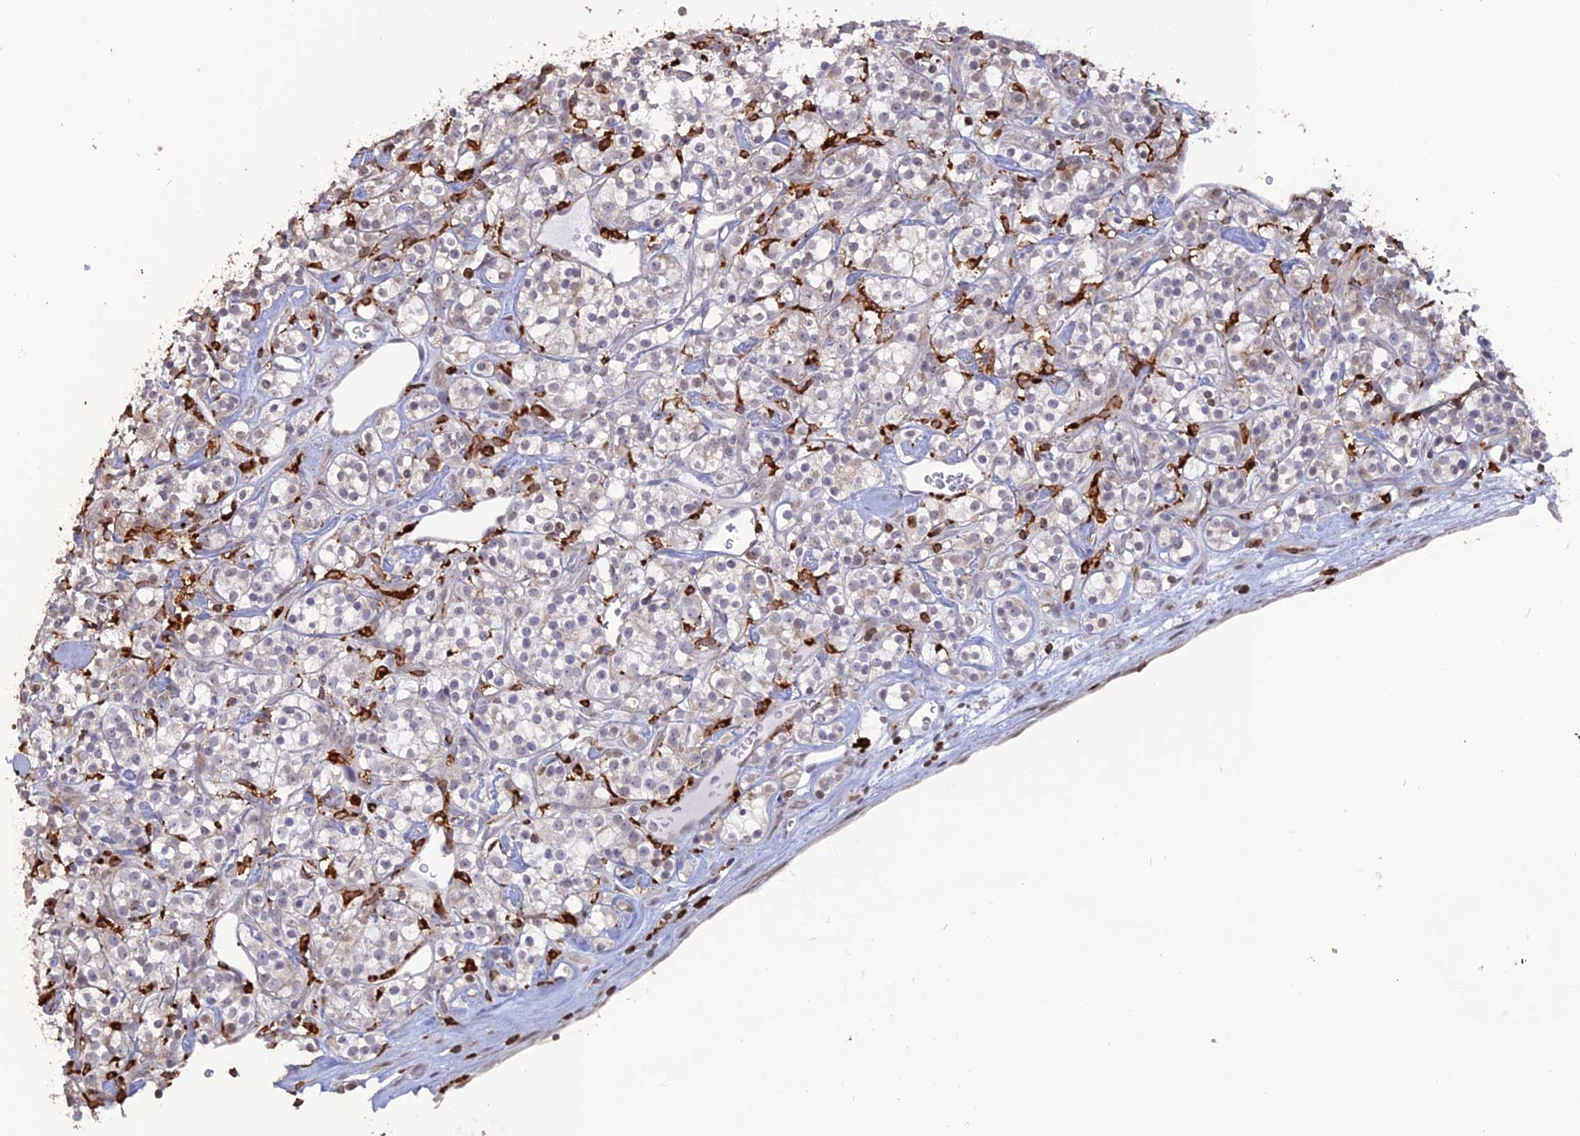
{"staining": {"intensity": "negative", "quantity": "none", "location": "none"}, "tissue": "renal cancer", "cell_type": "Tumor cells", "image_type": "cancer", "snomed": [{"axis": "morphology", "description": "Adenocarcinoma, NOS"}, {"axis": "topography", "description": "Kidney"}], "caption": "Micrograph shows no significant protein positivity in tumor cells of adenocarcinoma (renal).", "gene": "APOBR", "patient": {"sex": "male", "age": 77}}